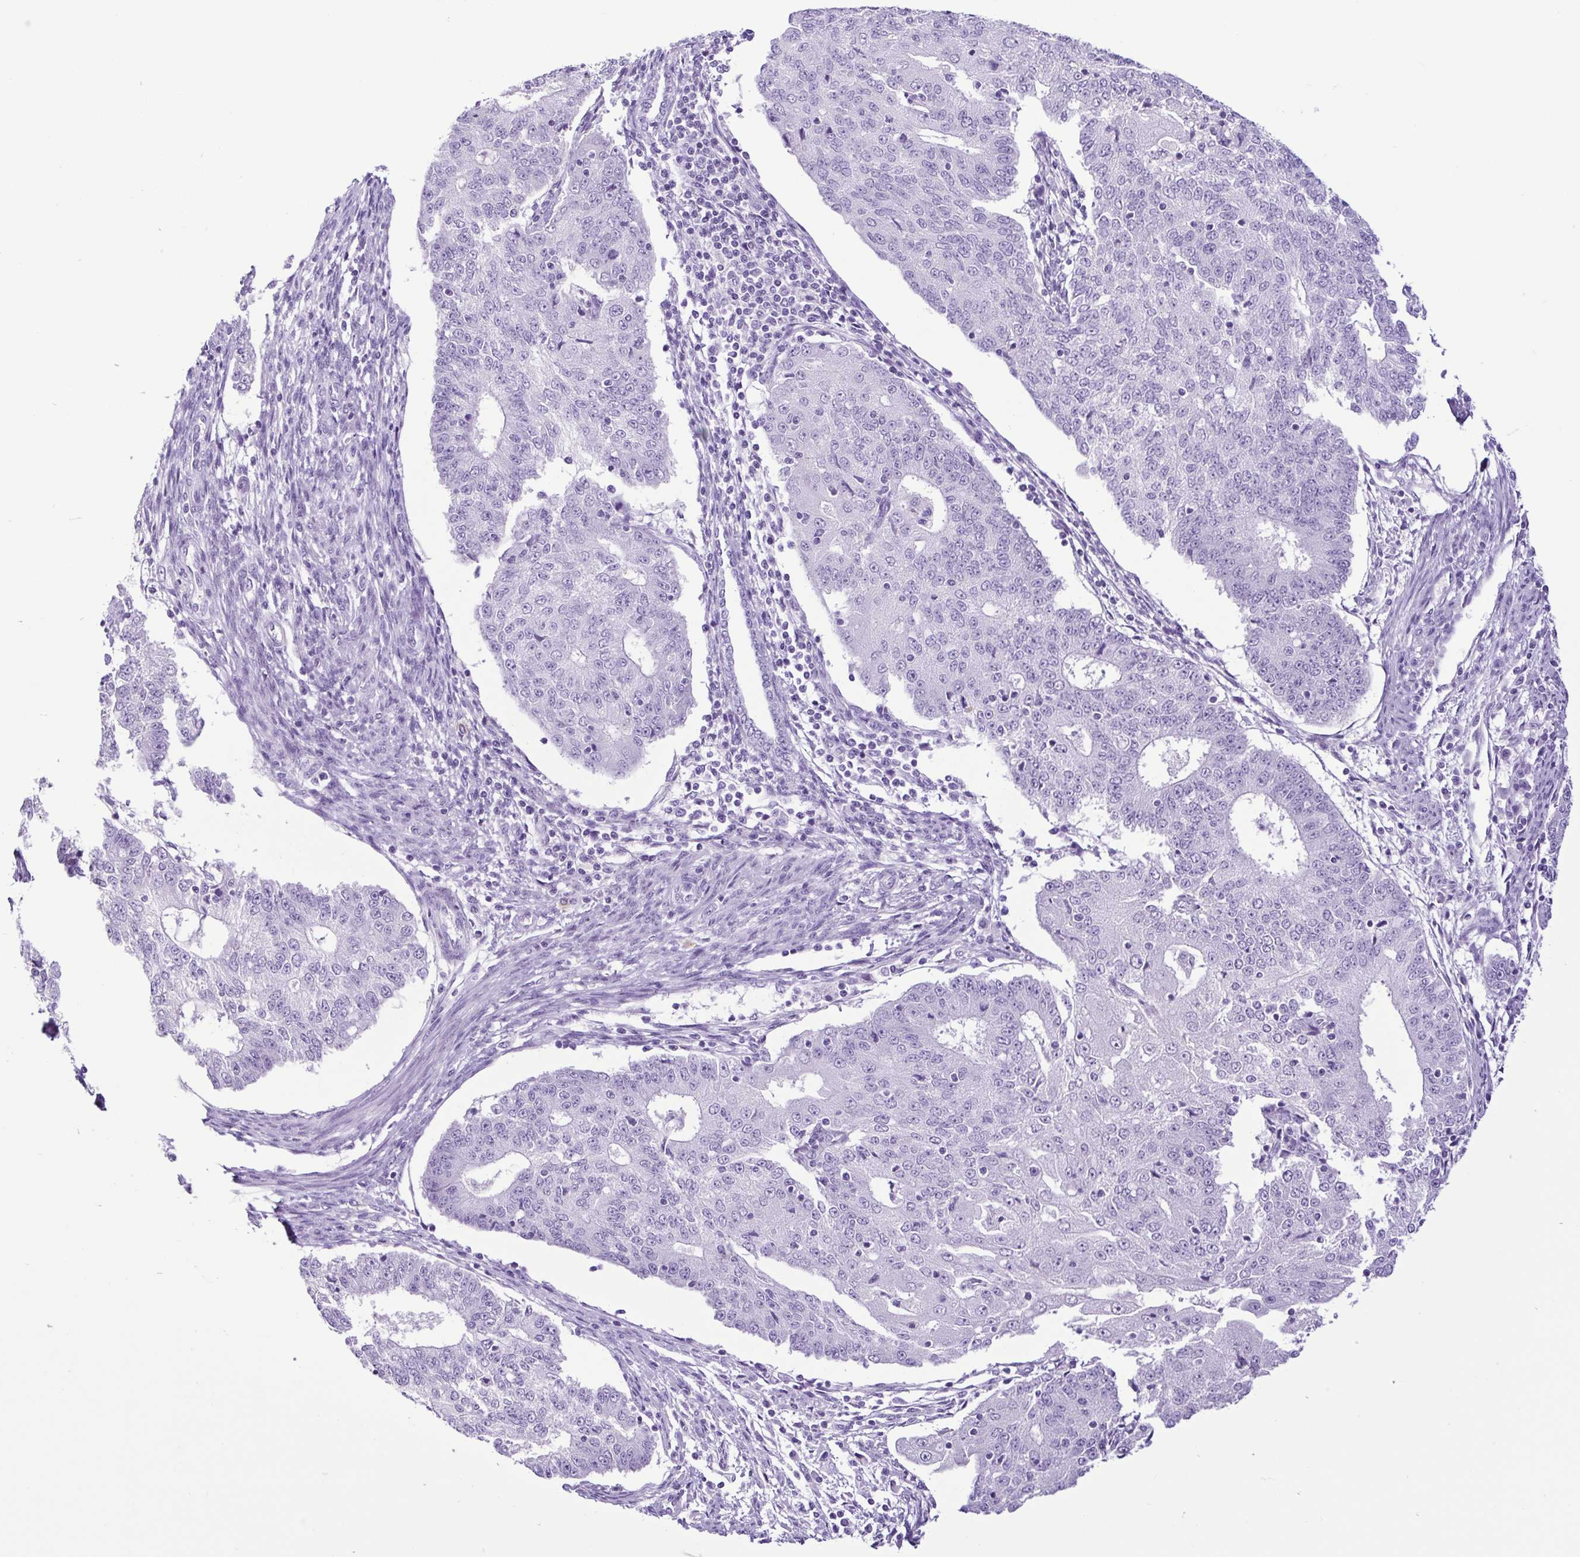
{"staining": {"intensity": "negative", "quantity": "none", "location": "none"}, "tissue": "endometrial cancer", "cell_type": "Tumor cells", "image_type": "cancer", "snomed": [{"axis": "morphology", "description": "Adenocarcinoma, NOS"}, {"axis": "topography", "description": "Endometrium"}], "caption": "A histopathology image of human endometrial cancer (adenocarcinoma) is negative for staining in tumor cells. Brightfield microscopy of immunohistochemistry stained with DAB (3,3'-diaminobenzidine) (brown) and hematoxylin (blue), captured at high magnification.", "gene": "SPATA16", "patient": {"sex": "female", "age": 56}}